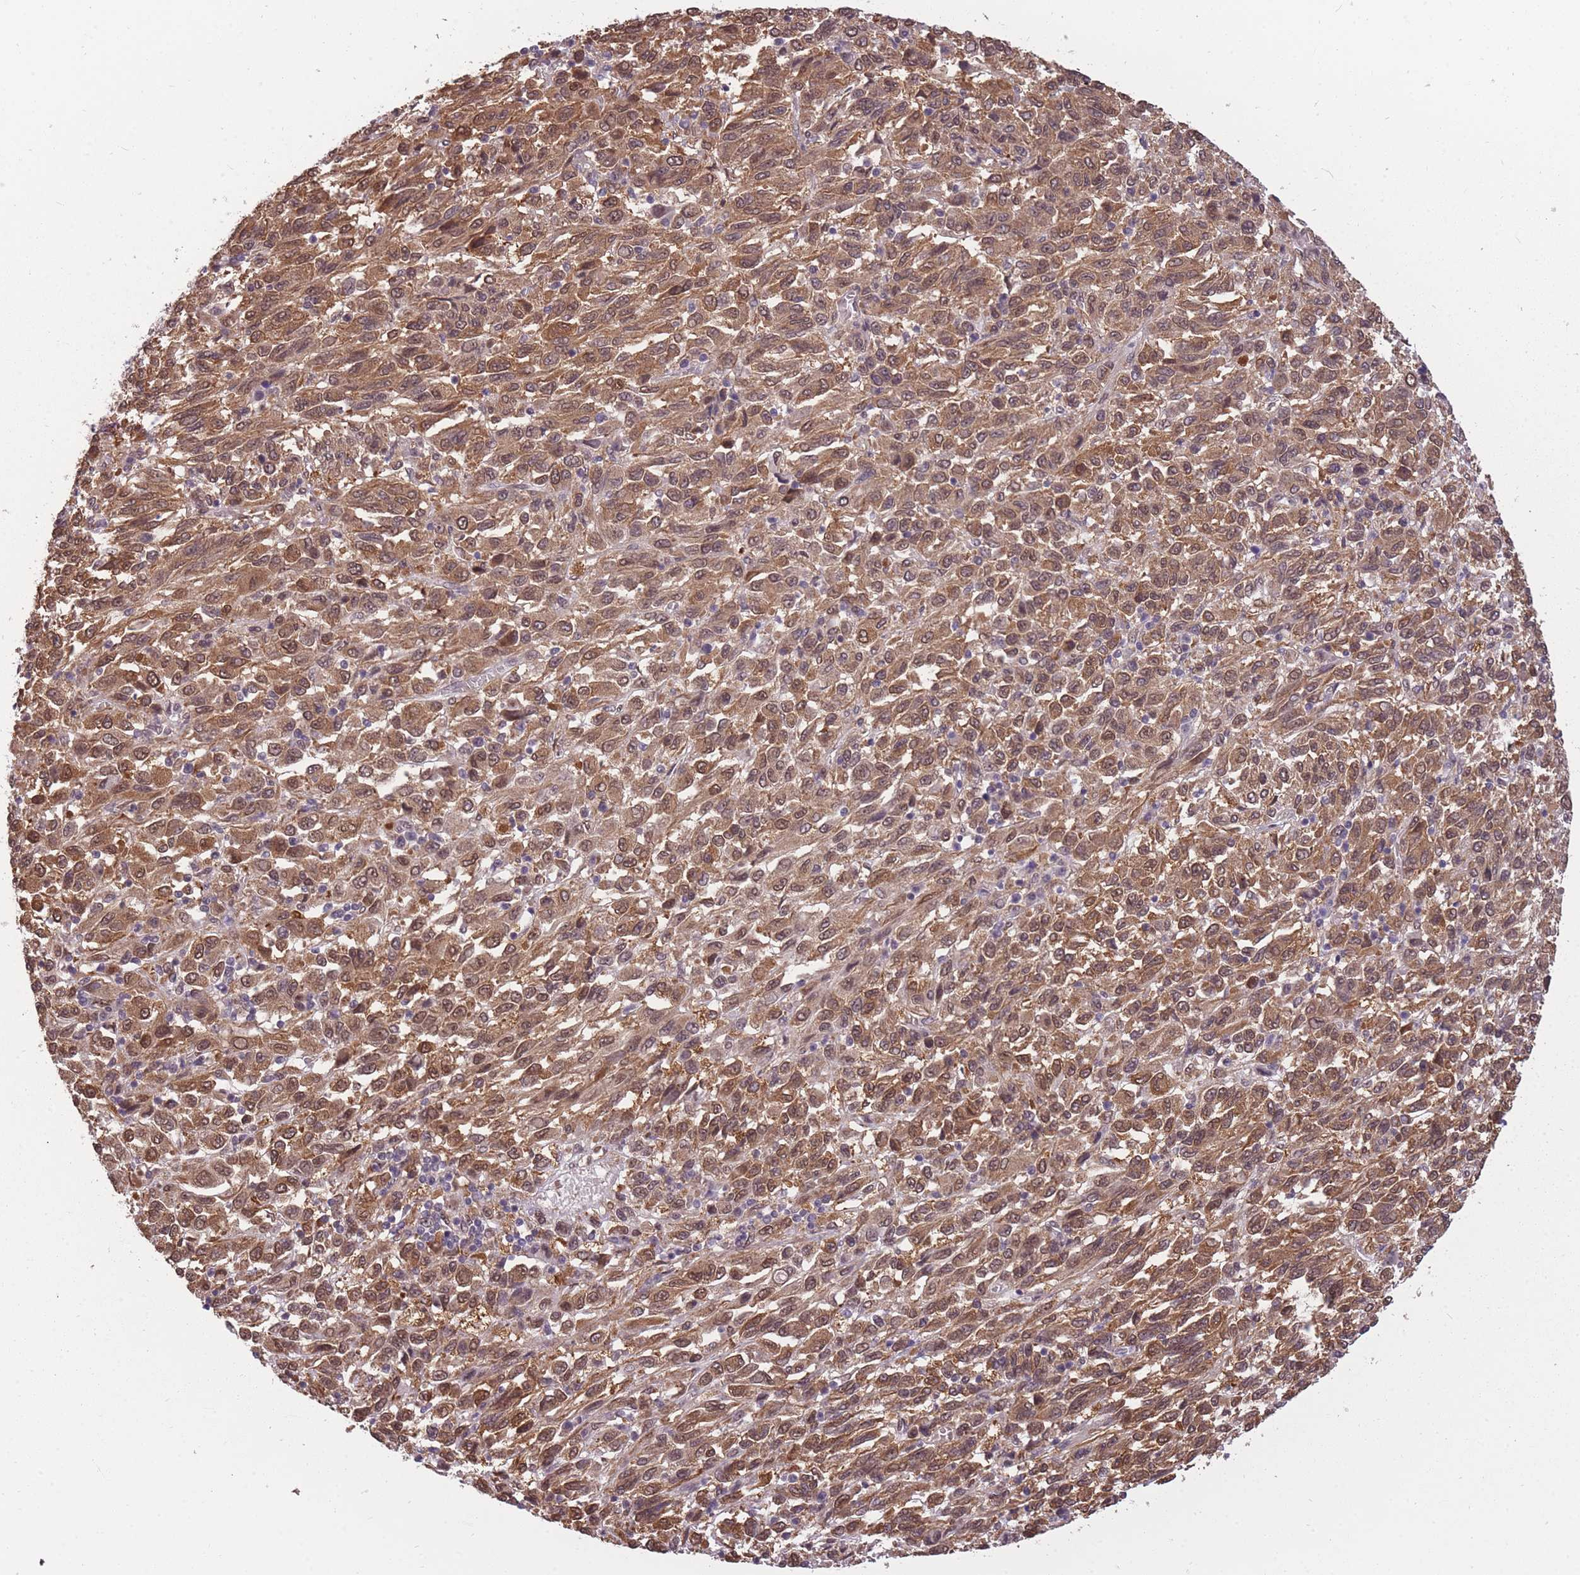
{"staining": {"intensity": "moderate", "quantity": ">75%", "location": "cytoplasmic/membranous,nuclear"}, "tissue": "melanoma", "cell_type": "Tumor cells", "image_type": "cancer", "snomed": [{"axis": "morphology", "description": "Malignant melanoma, Metastatic site"}, {"axis": "topography", "description": "Lung"}], "caption": "A high-resolution photomicrograph shows immunohistochemistry (IHC) staining of malignant melanoma (metastatic site), which reveals moderate cytoplasmic/membranous and nuclear expression in approximately >75% of tumor cells.", "gene": "CDIP1", "patient": {"sex": "male", "age": 64}}